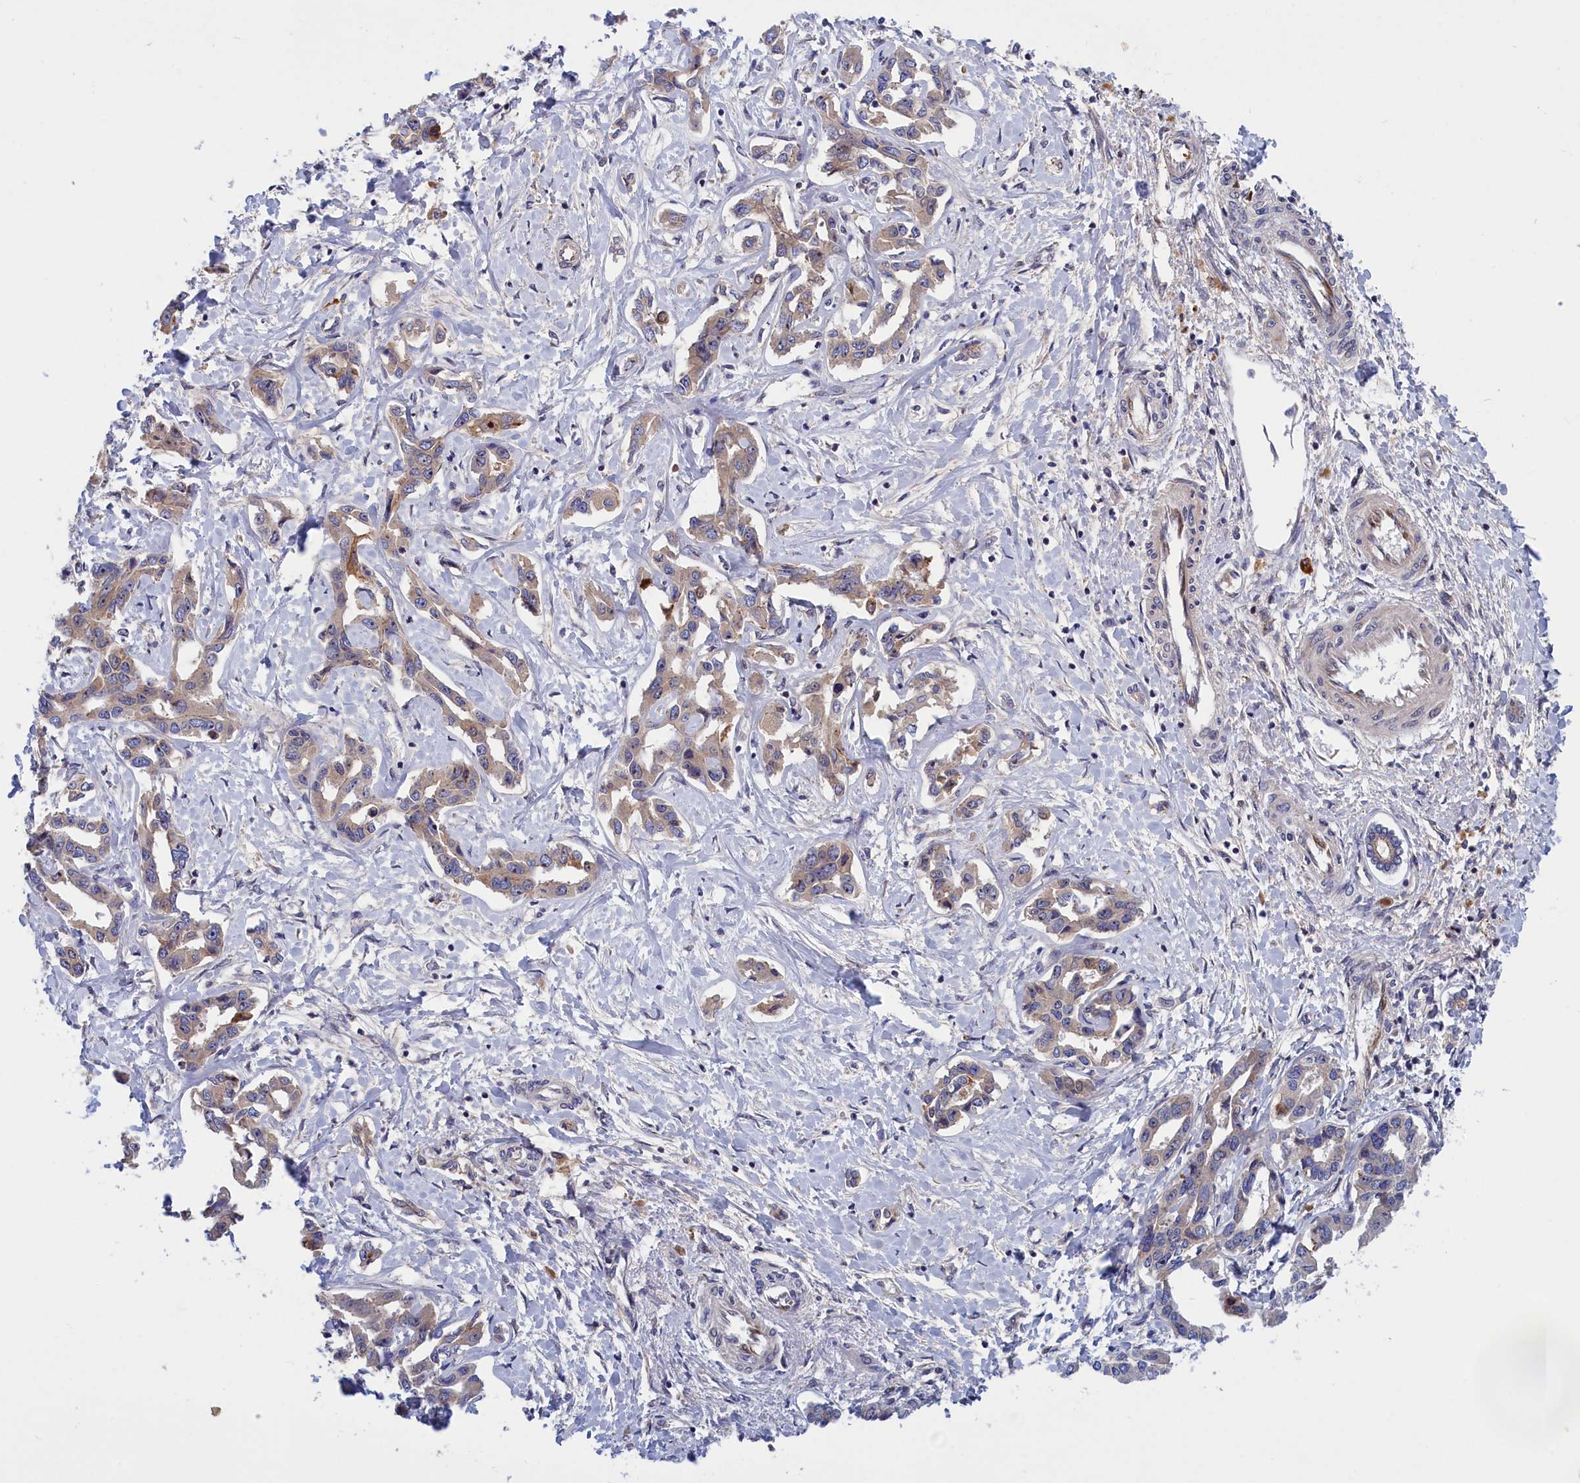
{"staining": {"intensity": "moderate", "quantity": "<25%", "location": "cytoplasmic/membranous"}, "tissue": "liver cancer", "cell_type": "Tumor cells", "image_type": "cancer", "snomed": [{"axis": "morphology", "description": "Cholangiocarcinoma"}, {"axis": "topography", "description": "Liver"}], "caption": "Liver cancer stained with DAB immunohistochemistry shows low levels of moderate cytoplasmic/membranous staining in approximately <25% of tumor cells.", "gene": "CRACD", "patient": {"sex": "male", "age": 59}}